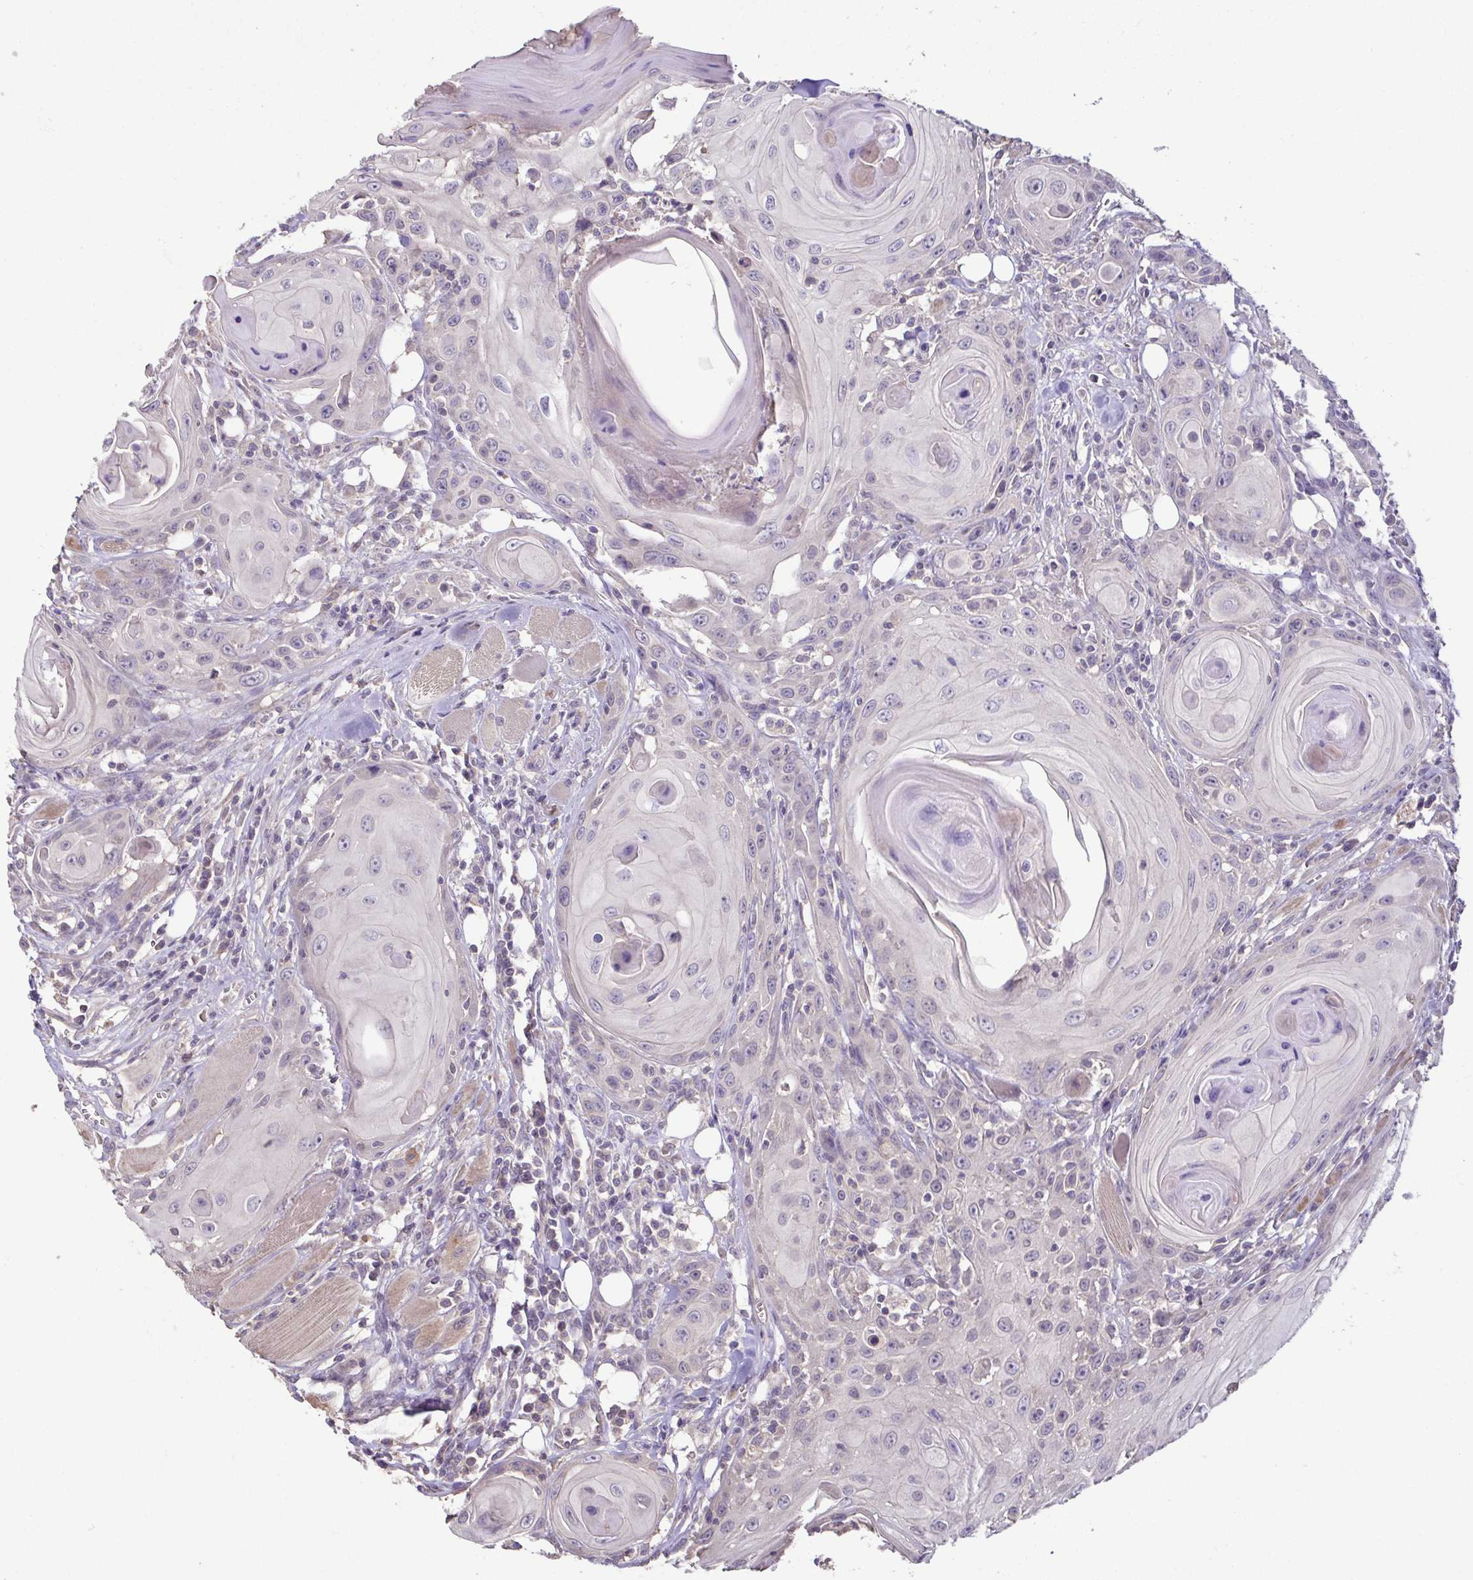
{"staining": {"intensity": "negative", "quantity": "none", "location": "none"}, "tissue": "head and neck cancer", "cell_type": "Tumor cells", "image_type": "cancer", "snomed": [{"axis": "morphology", "description": "Squamous cell carcinoma, NOS"}, {"axis": "topography", "description": "Head-Neck"}], "caption": "The immunohistochemistry histopathology image has no significant expression in tumor cells of head and neck cancer (squamous cell carcinoma) tissue.", "gene": "ACTRT2", "patient": {"sex": "female", "age": 80}}